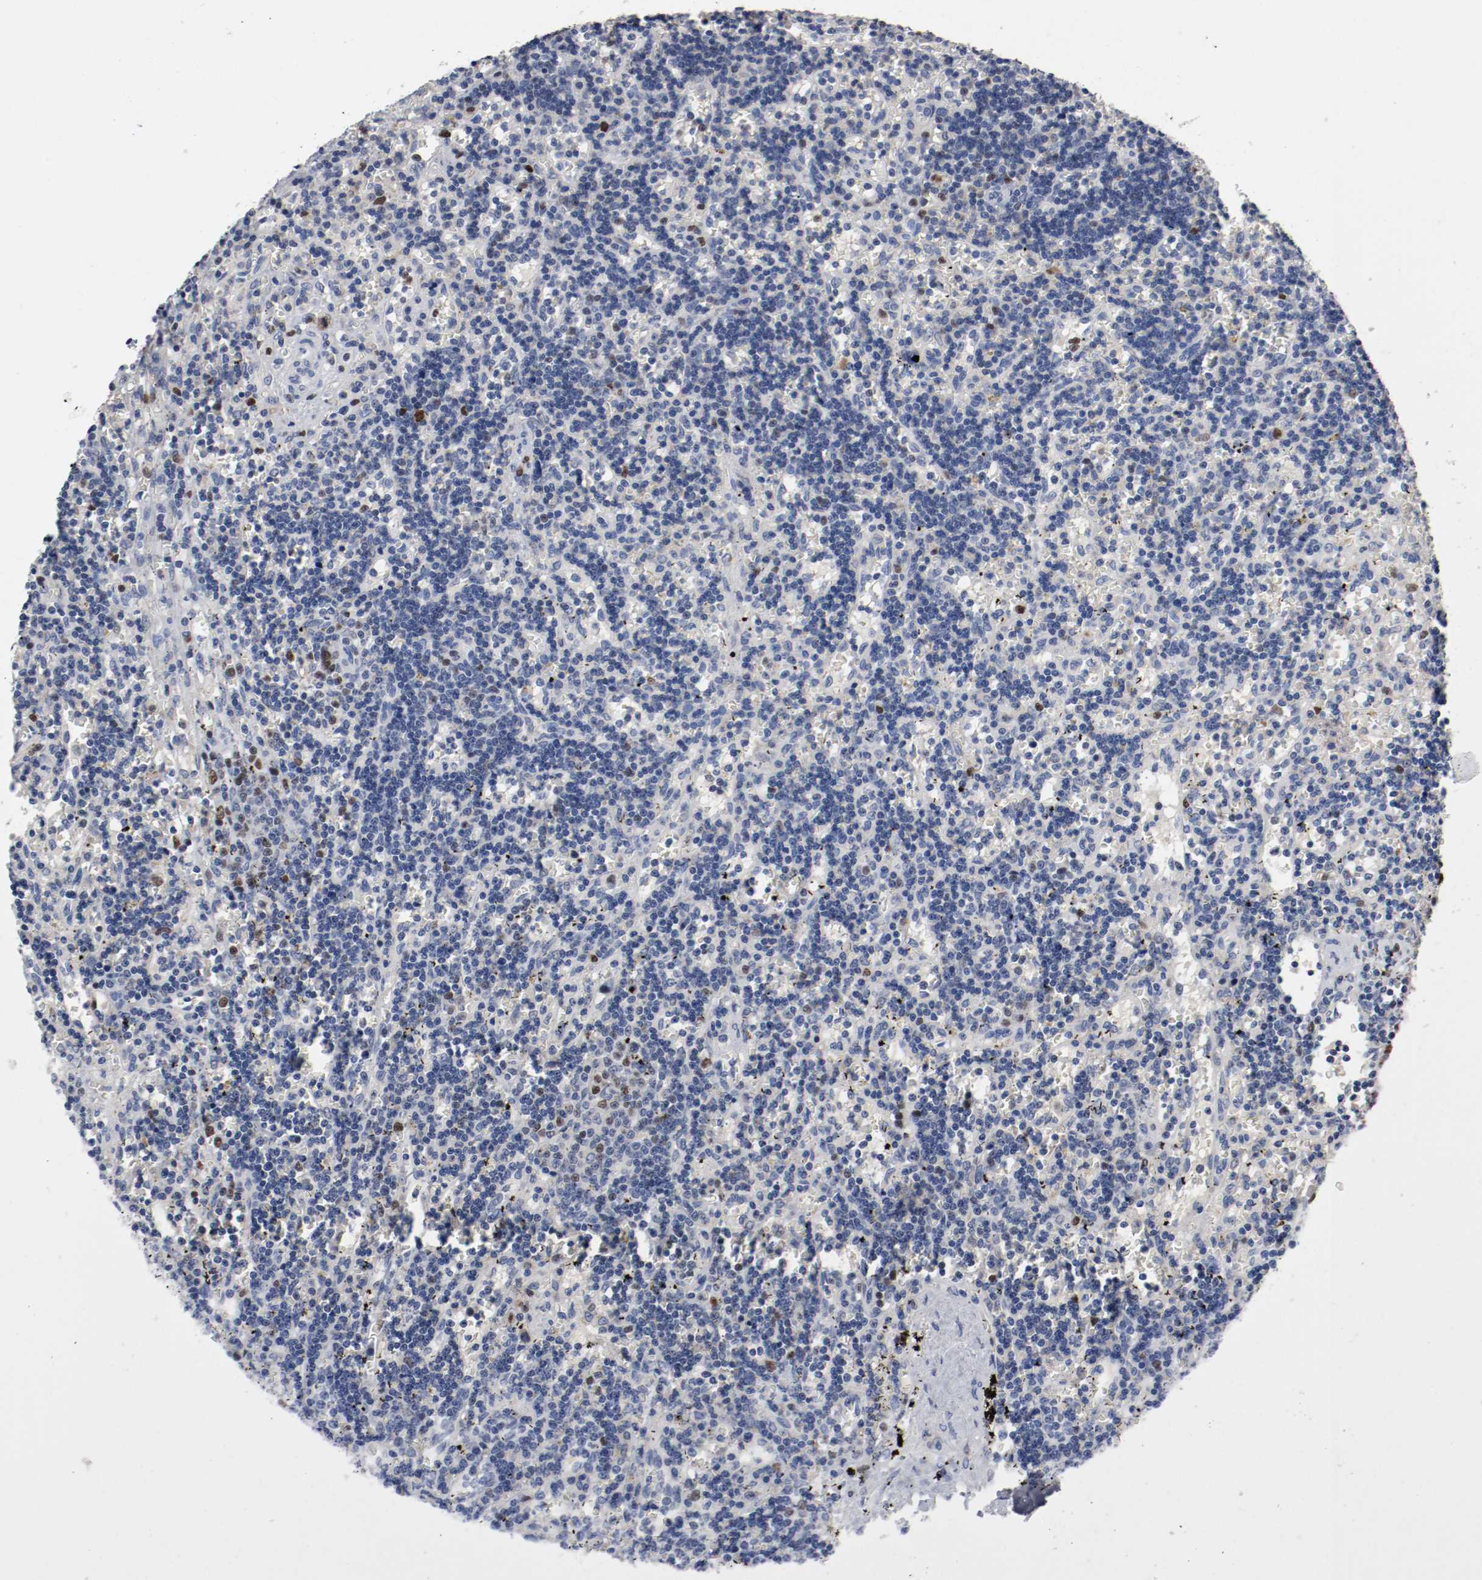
{"staining": {"intensity": "strong", "quantity": "<25%", "location": "nuclear"}, "tissue": "lymphoma", "cell_type": "Tumor cells", "image_type": "cancer", "snomed": [{"axis": "morphology", "description": "Malignant lymphoma, non-Hodgkin's type, Low grade"}, {"axis": "topography", "description": "Spleen"}], "caption": "Tumor cells exhibit medium levels of strong nuclear expression in about <25% of cells in low-grade malignant lymphoma, non-Hodgkin's type.", "gene": "MCM6", "patient": {"sex": "male", "age": 60}}